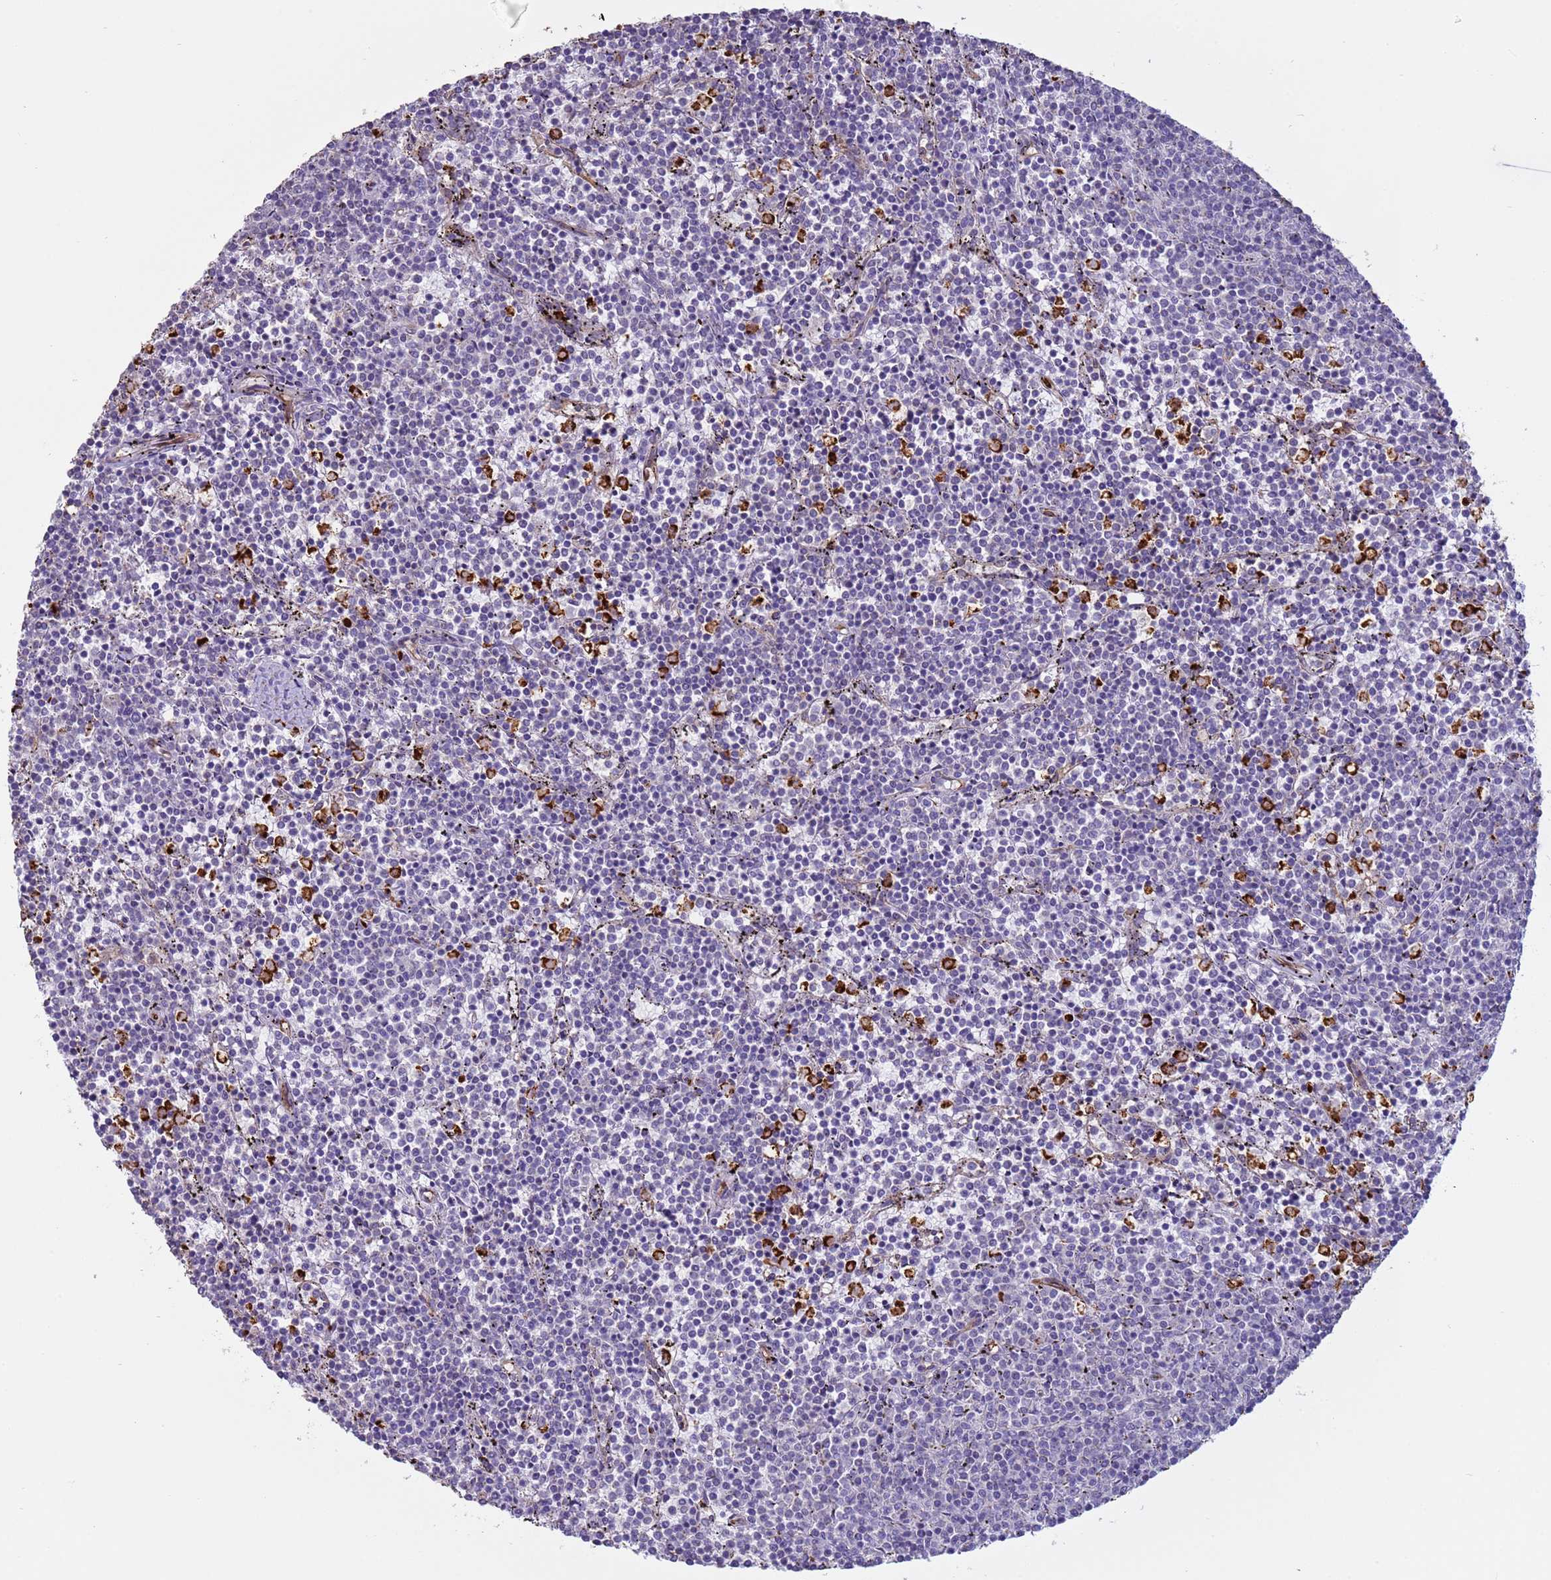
{"staining": {"intensity": "negative", "quantity": "none", "location": "none"}, "tissue": "lymphoma", "cell_type": "Tumor cells", "image_type": "cancer", "snomed": [{"axis": "morphology", "description": "Malignant lymphoma, non-Hodgkin's type, Low grade"}, {"axis": "topography", "description": "Spleen"}], "caption": "DAB immunohistochemical staining of human malignant lymphoma, non-Hodgkin's type (low-grade) exhibits no significant expression in tumor cells.", "gene": "GASK1A", "patient": {"sex": "female", "age": 50}}